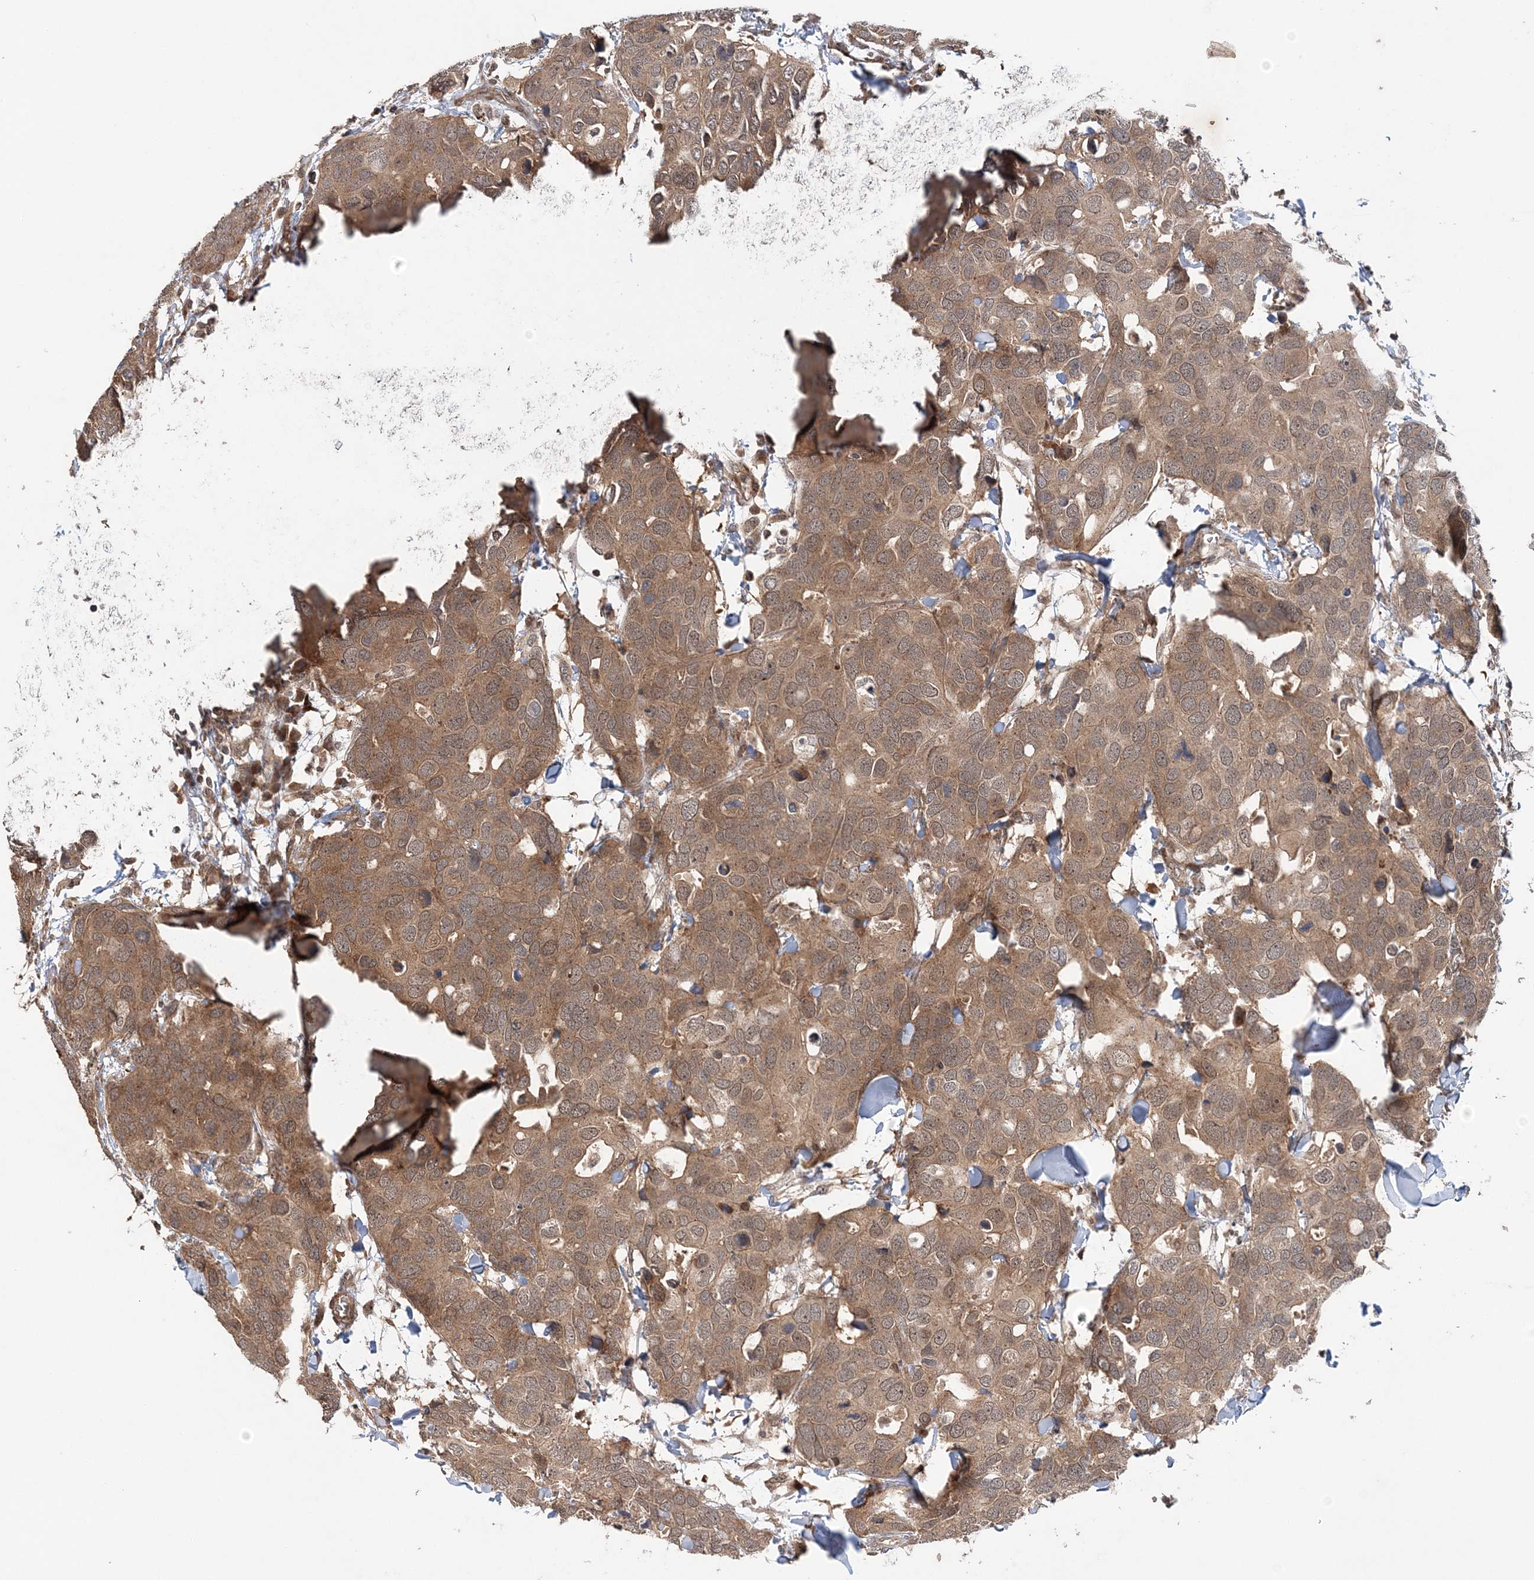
{"staining": {"intensity": "moderate", "quantity": ">75%", "location": "cytoplasmic/membranous"}, "tissue": "breast cancer", "cell_type": "Tumor cells", "image_type": "cancer", "snomed": [{"axis": "morphology", "description": "Duct carcinoma"}, {"axis": "topography", "description": "Breast"}], "caption": "Human breast cancer stained with a brown dye displays moderate cytoplasmic/membranous positive positivity in about >75% of tumor cells.", "gene": "UBTD2", "patient": {"sex": "female", "age": 83}}